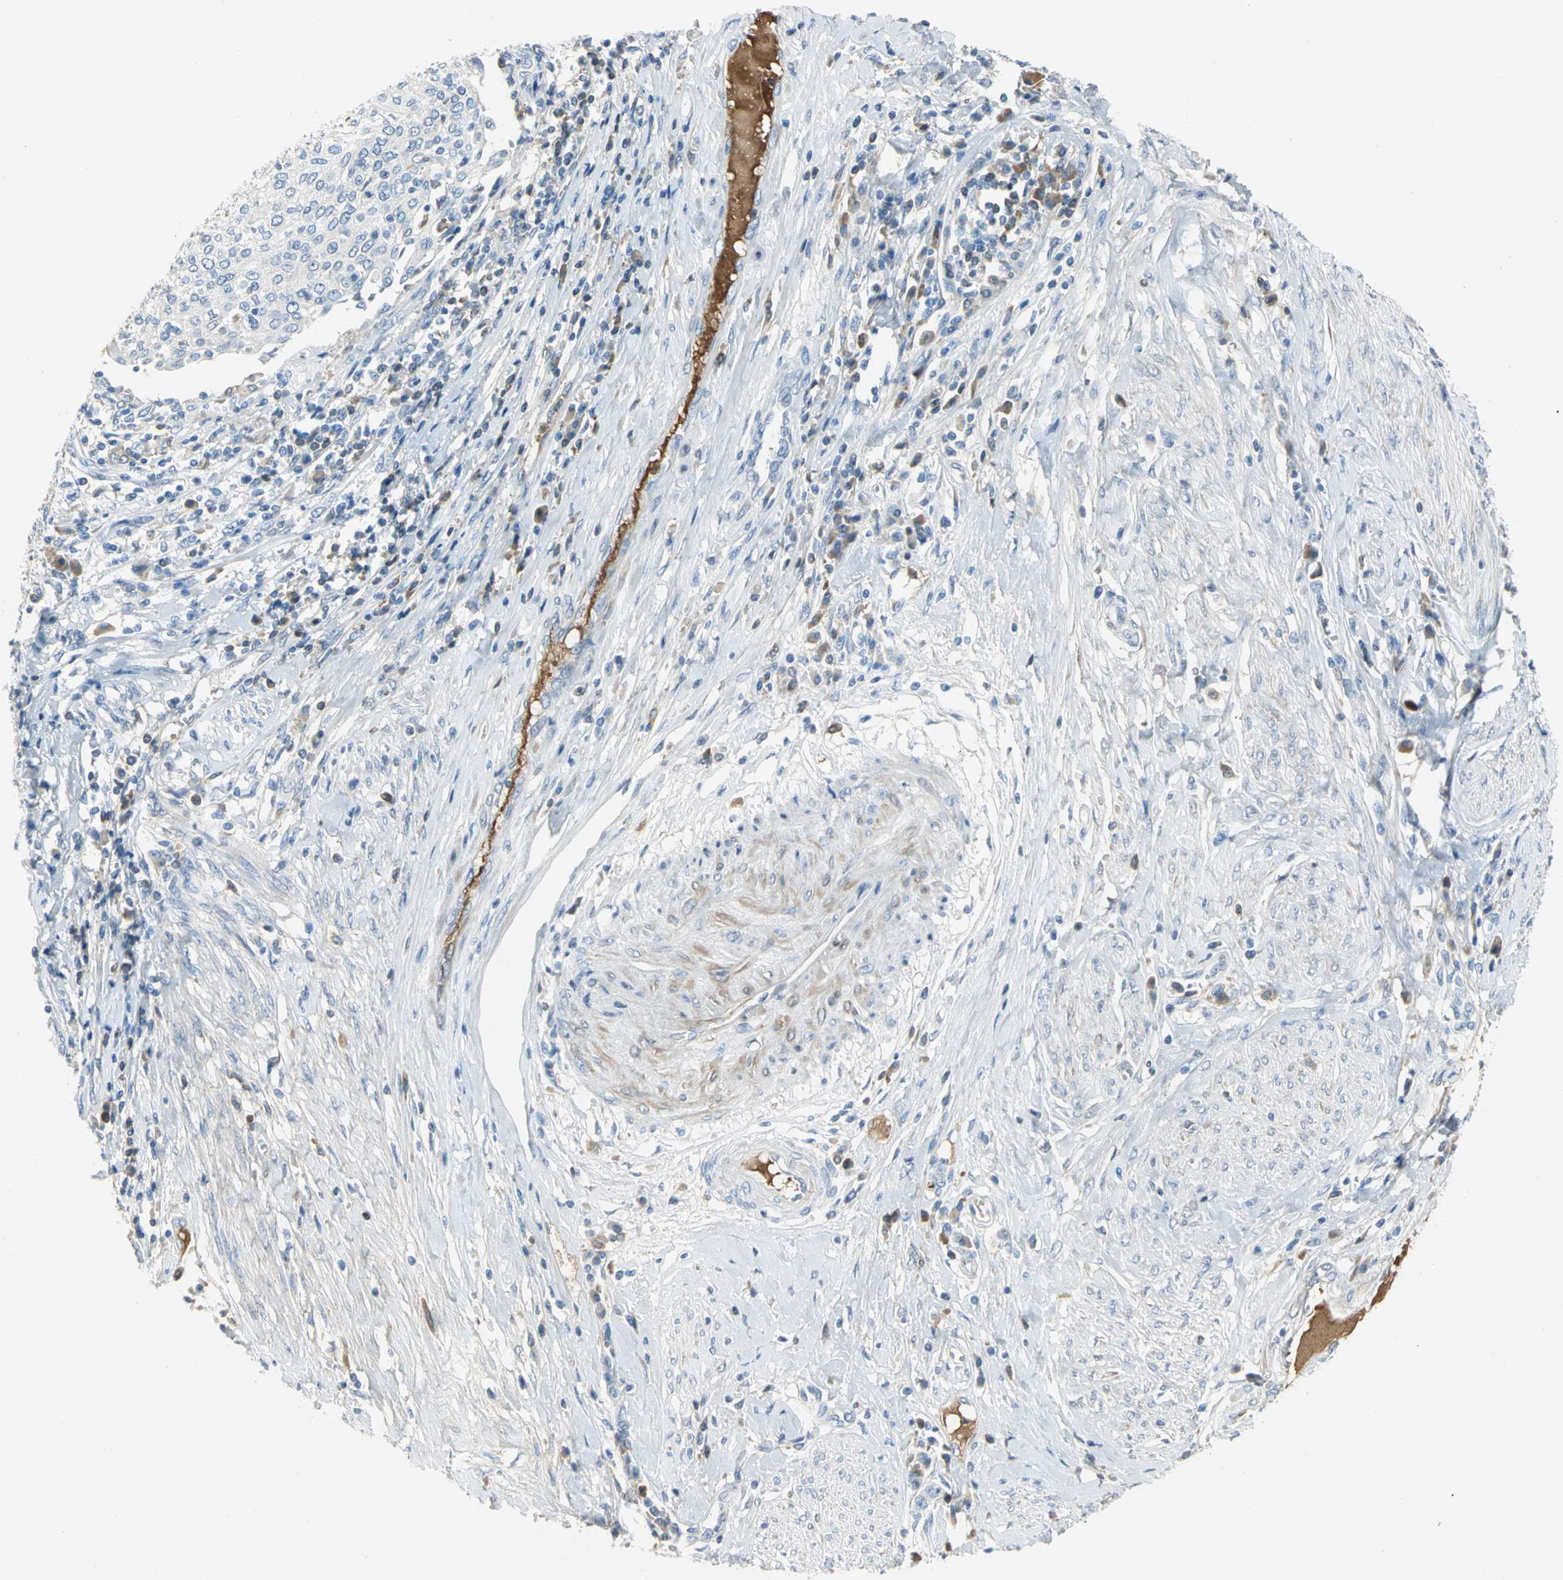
{"staining": {"intensity": "negative", "quantity": "none", "location": "none"}, "tissue": "cervical cancer", "cell_type": "Tumor cells", "image_type": "cancer", "snomed": [{"axis": "morphology", "description": "Squamous cell carcinoma, NOS"}, {"axis": "topography", "description": "Cervix"}], "caption": "The photomicrograph reveals no staining of tumor cells in cervical squamous cell carcinoma.", "gene": "ZIC1", "patient": {"sex": "female", "age": 40}}